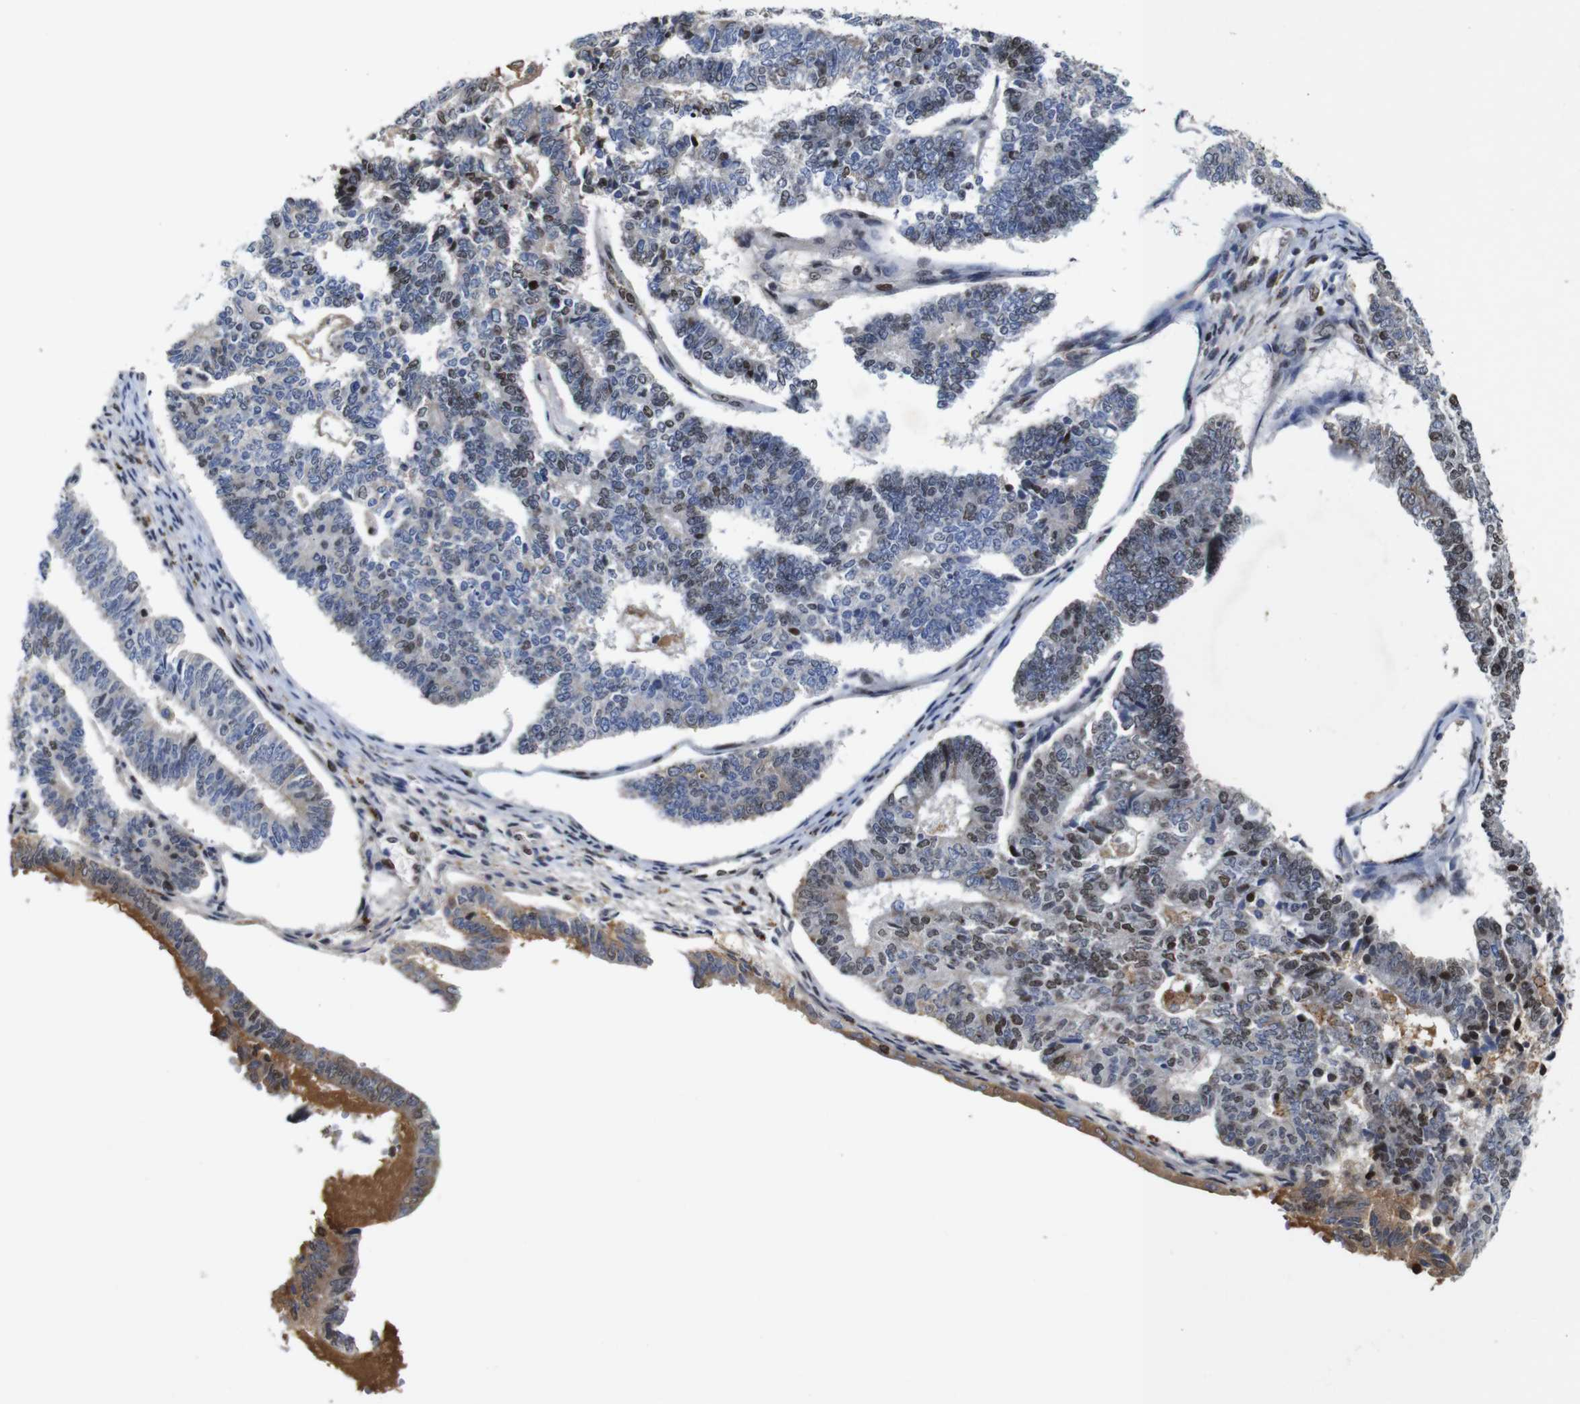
{"staining": {"intensity": "moderate", "quantity": "<25%", "location": "cytoplasmic/membranous,nuclear"}, "tissue": "endometrial cancer", "cell_type": "Tumor cells", "image_type": "cancer", "snomed": [{"axis": "morphology", "description": "Adenocarcinoma, NOS"}, {"axis": "topography", "description": "Endometrium"}], "caption": "Moderate cytoplasmic/membranous and nuclear expression for a protein is seen in approximately <25% of tumor cells of endometrial cancer (adenocarcinoma) using immunohistochemistry.", "gene": "MYC", "patient": {"sex": "female", "age": 70}}